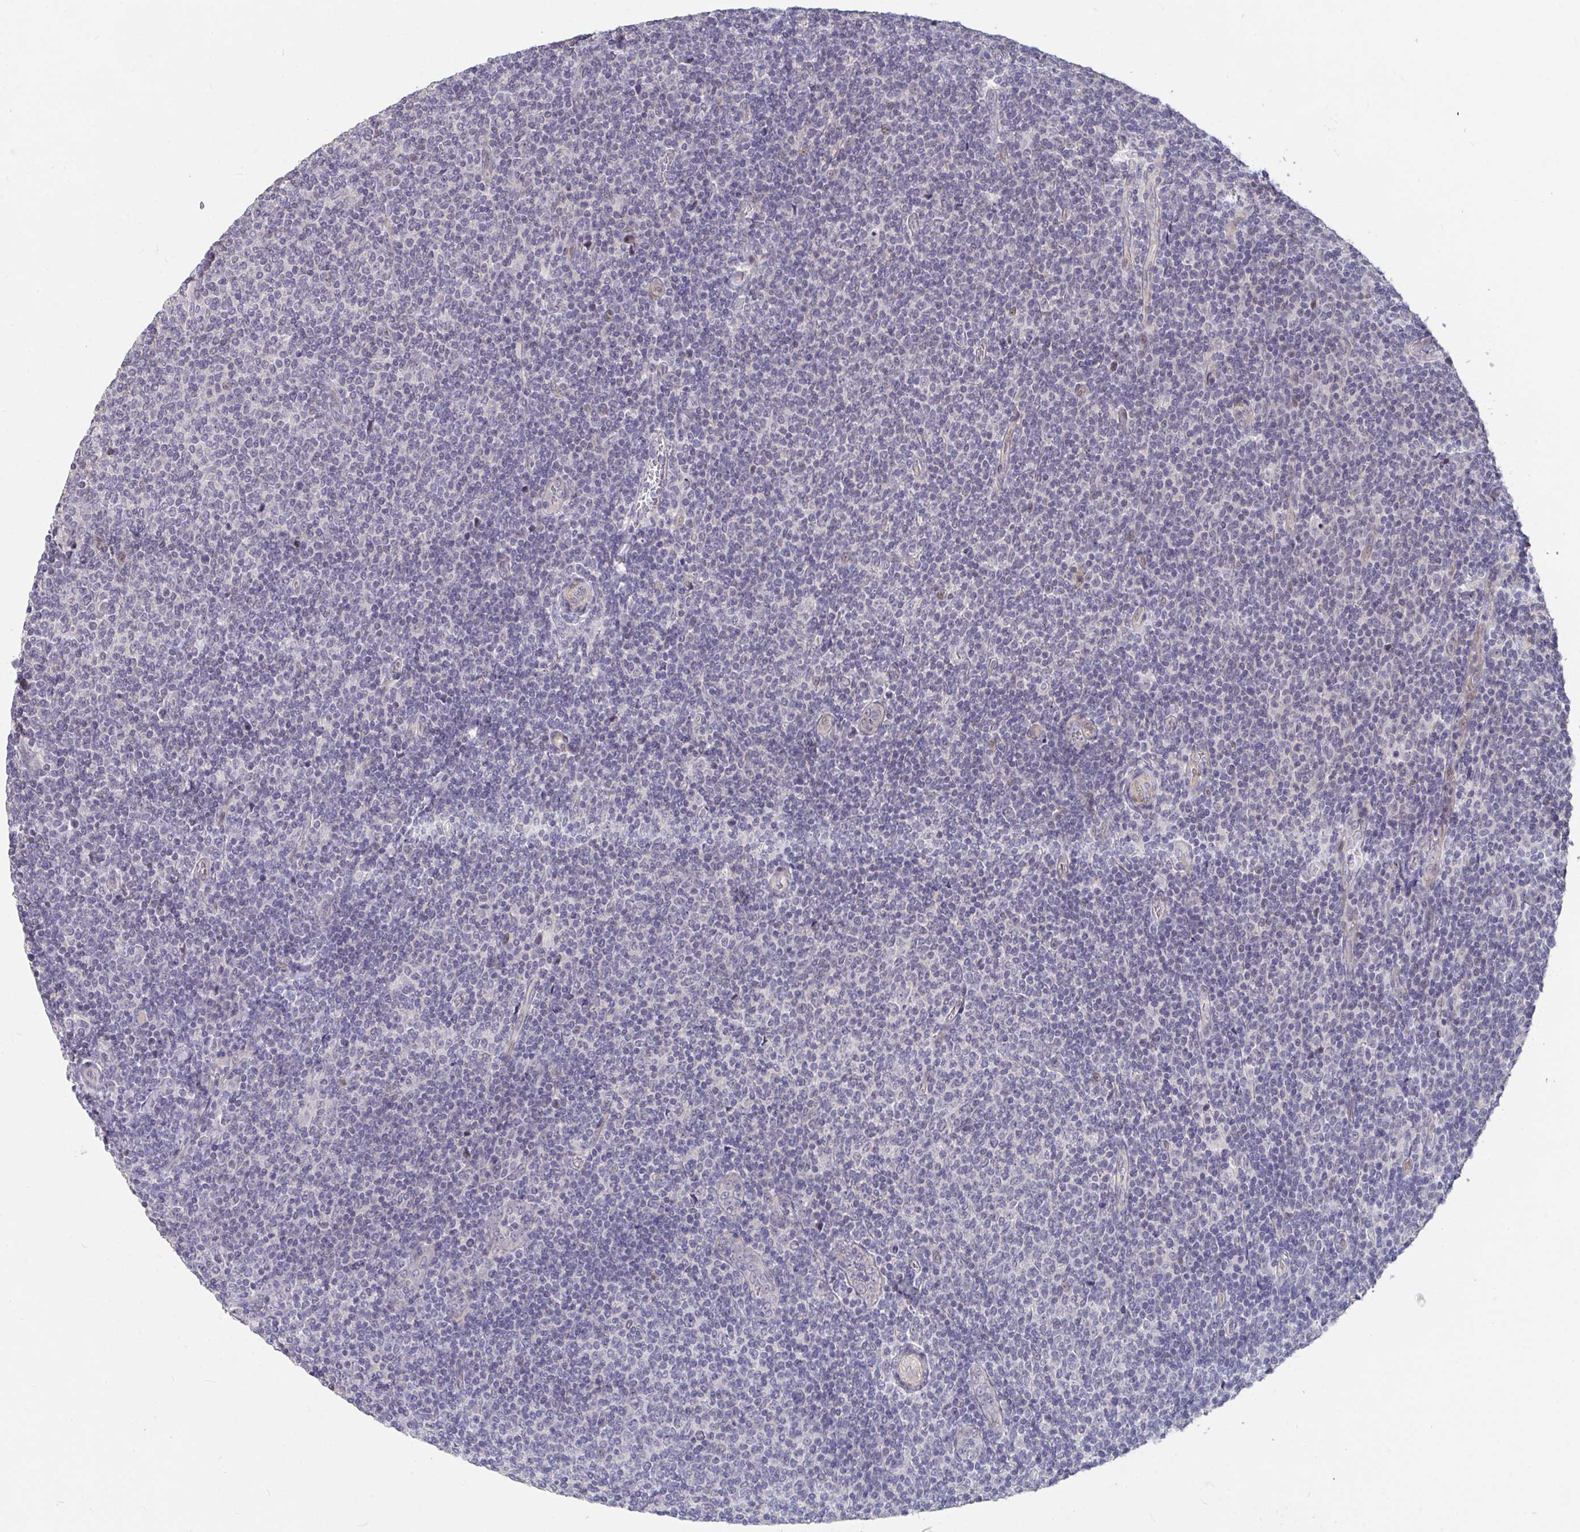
{"staining": {"intensity": "negative", "quantity": "none", "location": "none"}, "tissue": "lymphoma", "cell_type": "Tumor cells", "image_type": "cancer", "snomed": [{"axis": "morphology", "description": "Malignant lymphoma, non-Hodgkin's type, Low grade"}, {"axis": "topography", "description": "Lymph node"}], "caption": "Immunohistochemistry photomicrograph of neoplastic tissue: human low-grade malignant lymphoma, non-Hodgkin's type stained with DAB reveals no significant protein staining in tumor cells.", "gene": "FAM156B", "patient": {"sex": "male", "age": 52}}